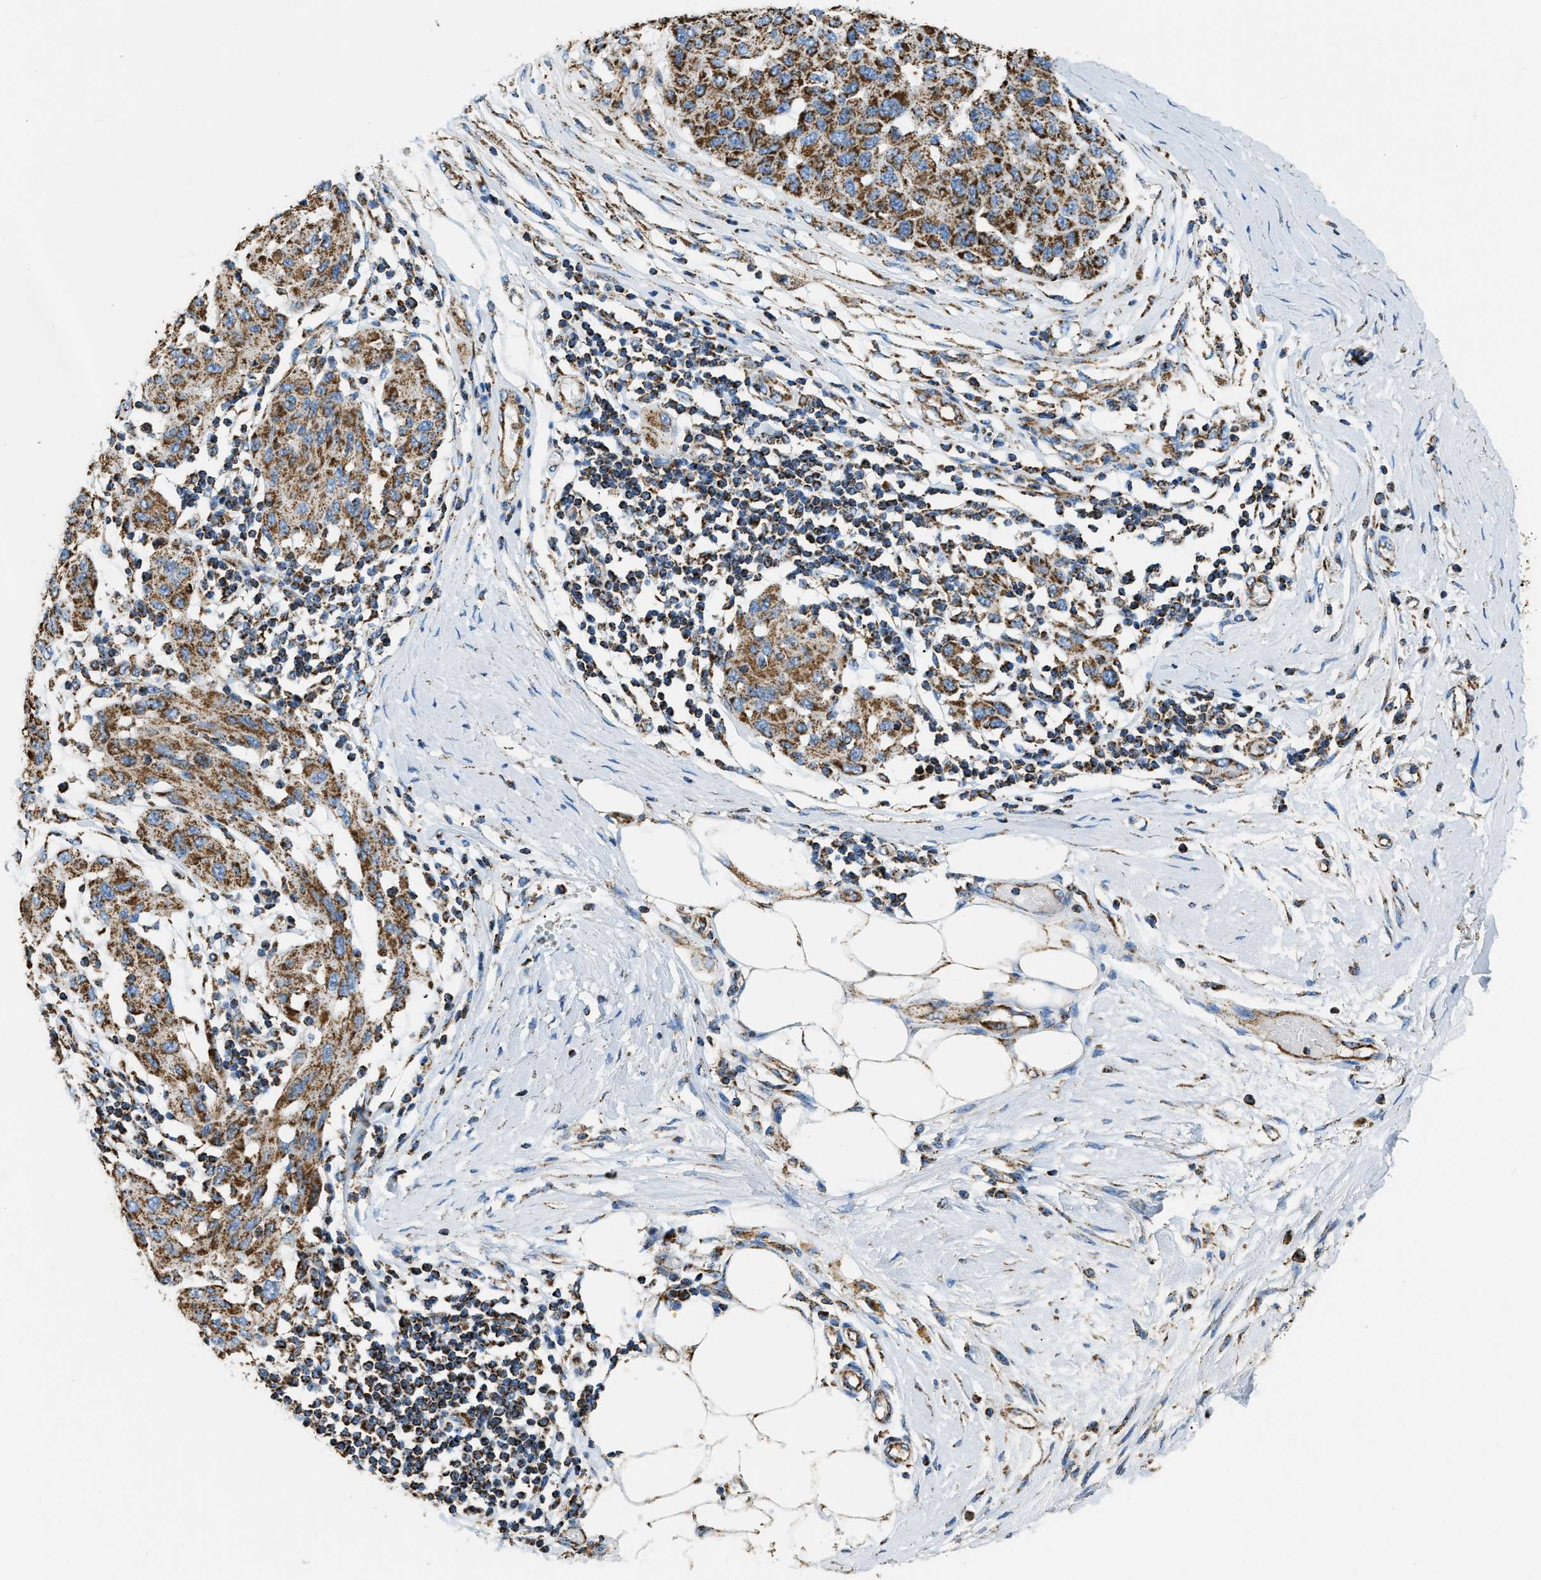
{"staining": {"intensity": "moderate", "quantity": ">75%", "location": "cytoplasmic/membranous"}, "tissue": "melanoma", "cell_type": "Tumor cells", "image_type": "cancer", "snomed": [{"axis": "morphology", "description": "Normal tissue, NOS"}, {"axis": "morphology", "description": "Malignant melanoma, NOS"}, {"axis": "topography", "description": "Skin"}], "caption": "Immunohistochemical staining of human malignant melanoma displays medium levels of moderate cytoplasmic/membranous staining in approximately >75% of tumor cells.", "gene": "IRX6", "patient": {"sex": "male", "age": 62}}